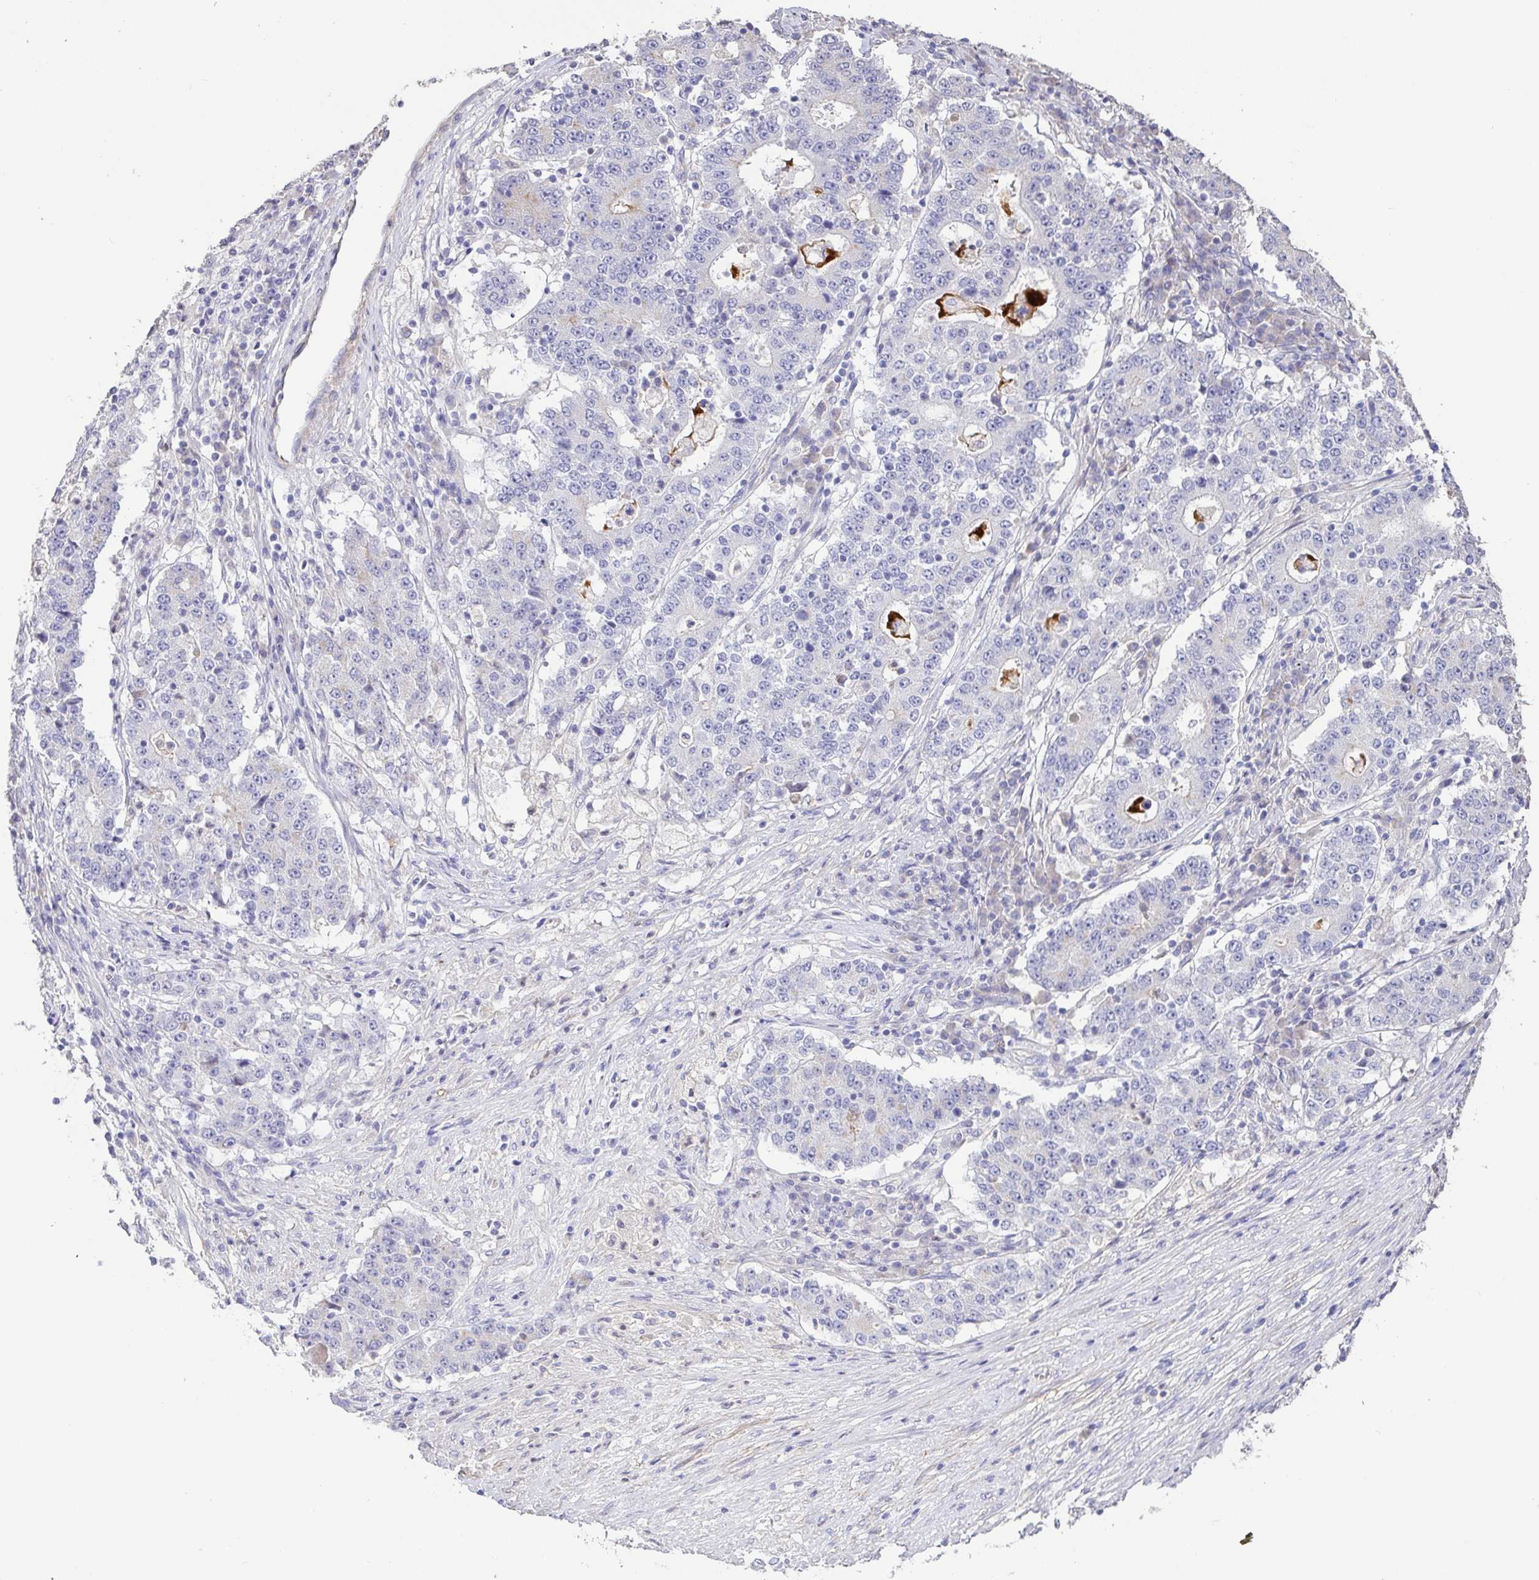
{"staining": {"intensity": "negative", "quantity": "none", "location": "none"}, "tissue": "stomach cancer", "cell_type": "Tumor cells", "image_type": "cancer", "snomed": [{"axis": "morphology", "description": "Adenocarcinoma, NOS"}, {"axis": "topography", "description": "Stomach"}], "caption": "Immunohistochemistry (IHC) histopathology image of neoplastic tissue: stomach cancer stained with DAB reveals no significant protein staining in tumor cells.", "gene": "PYGM", "patient": {"sex": "male", "age": 59}}